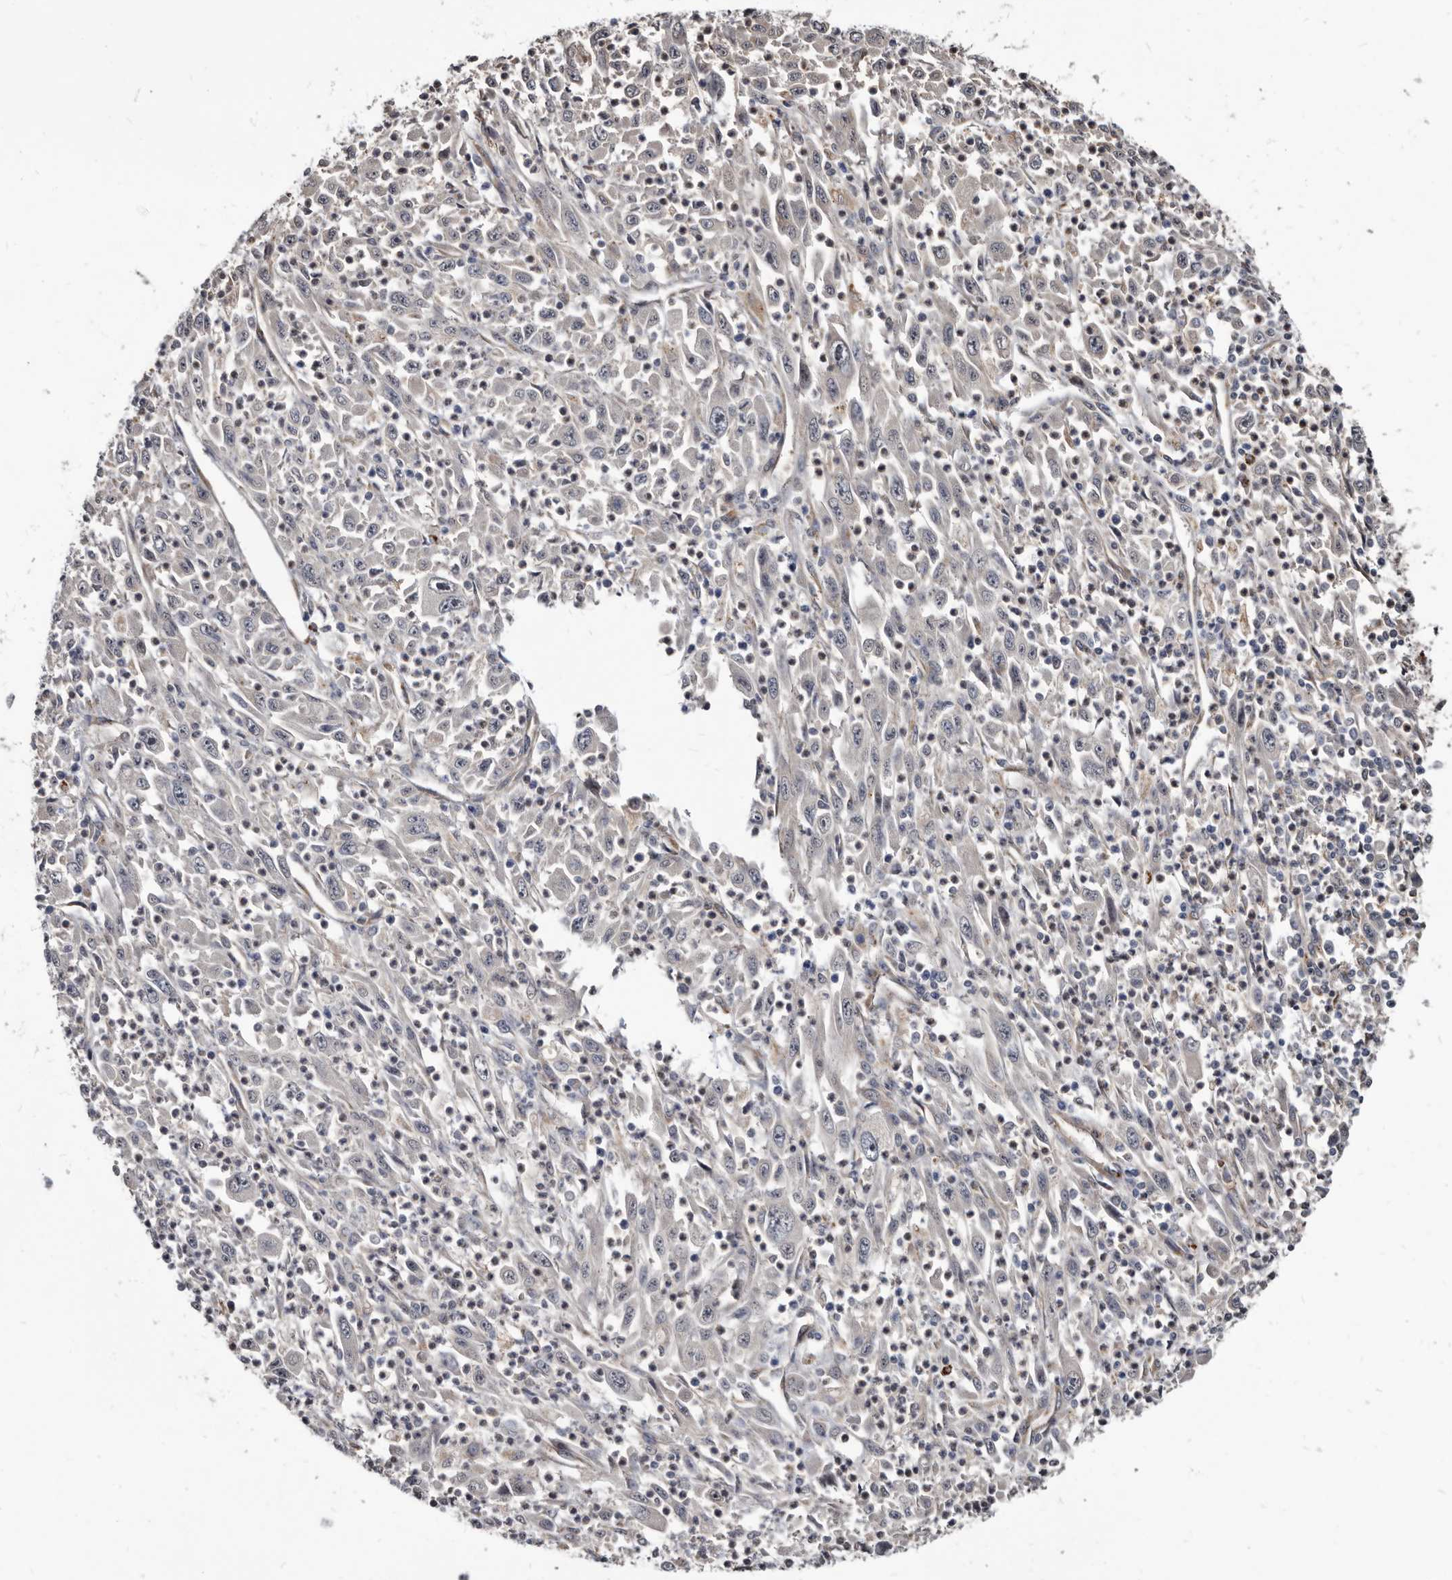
{"staining": {"intensity": "negative", "quantity": "none", "location": "none"}, "tissue": "melanoma", "cell_type": "Tumor cells", "image_type": "cancer", "snomed": [{"axis": "morphology", "description": "Malignant melanoma, Metastatic site"}, {"axis": "topography", "description": "Skin"}], "caption": "This is an immunohistochemistry image of malignant melanoma (metastatic site). There is no positivity in tumor cells.", "gene": "CTSA", "patient": {"sex": "female", "age": 56}}